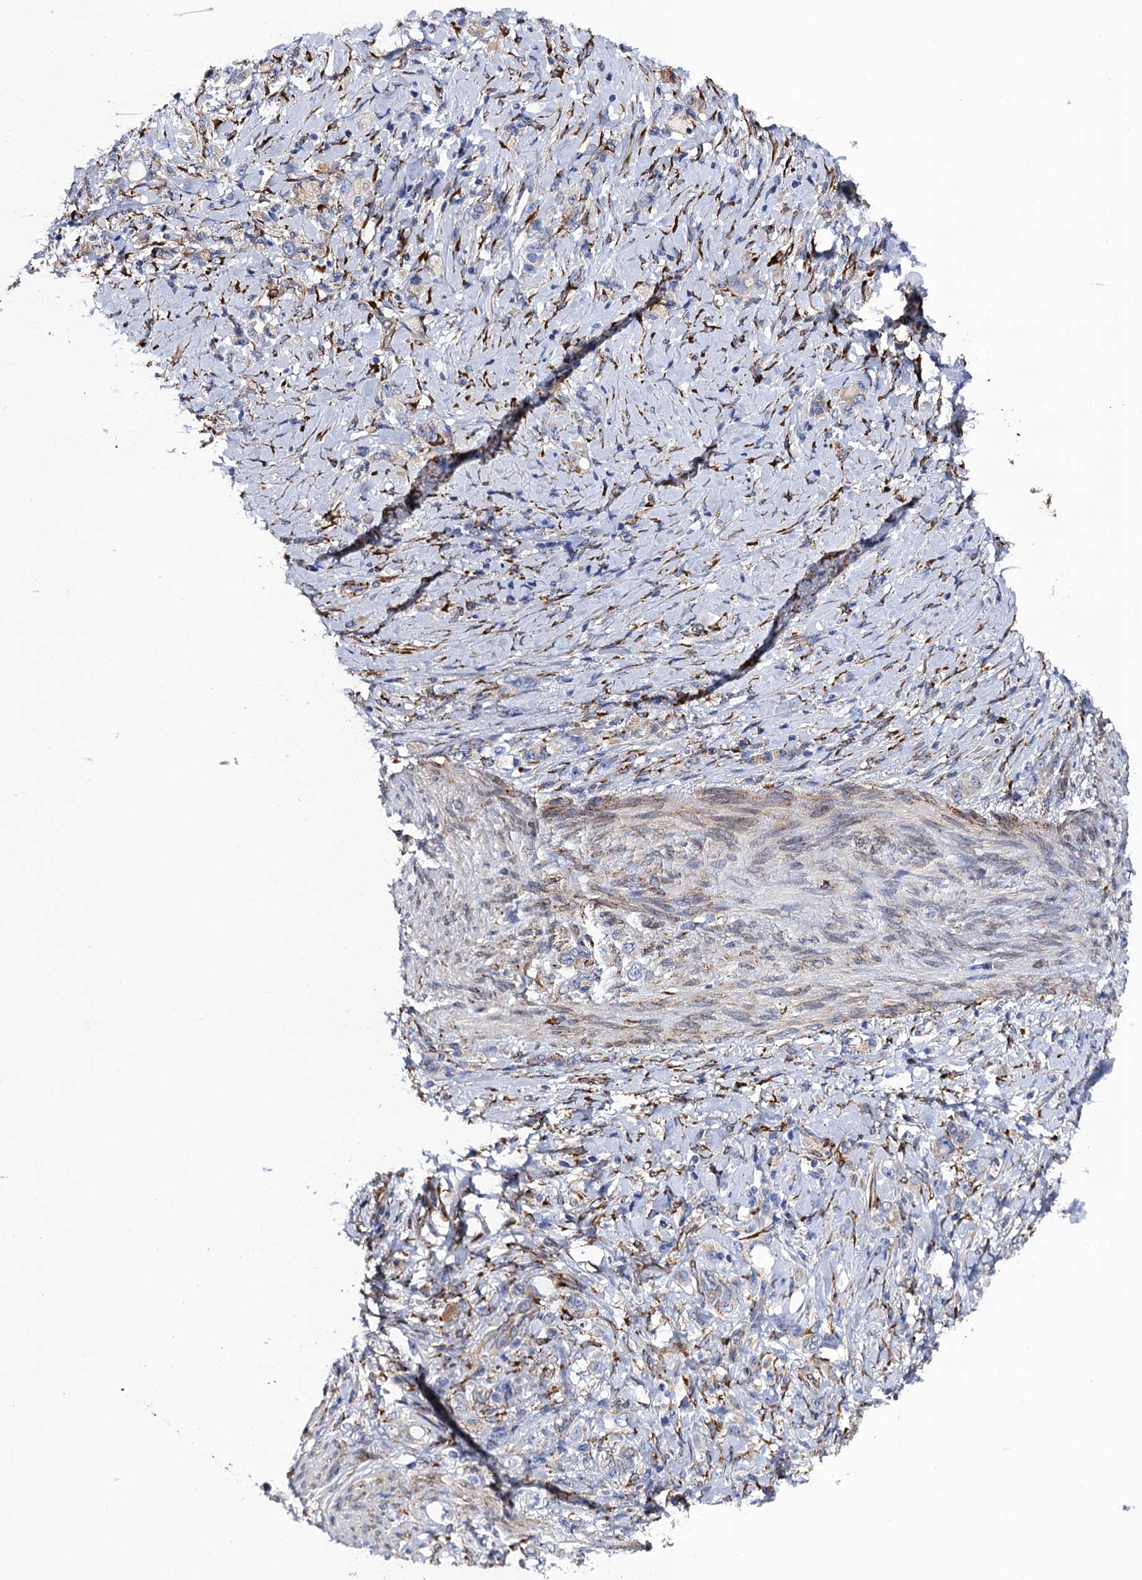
{"staining": {"intensity": "negative", "quantity": "none", "location": "none"}, "tissue": "stomach cancer", "cell_type": "Tumor cells", "image_type": "cancer", "snomed": [{"axis": "morphology", "description": "Adenocarcinoma, NOS"}, {"axis": "topography", "description": "Stomach"}], "caption": "This is an IHC histopathology image of stomach cancer (adenocarcinoma). There is no staining in tumor cells.", "gene": "POGLUT3", "patient": {"sex": "female", "age": 79}}